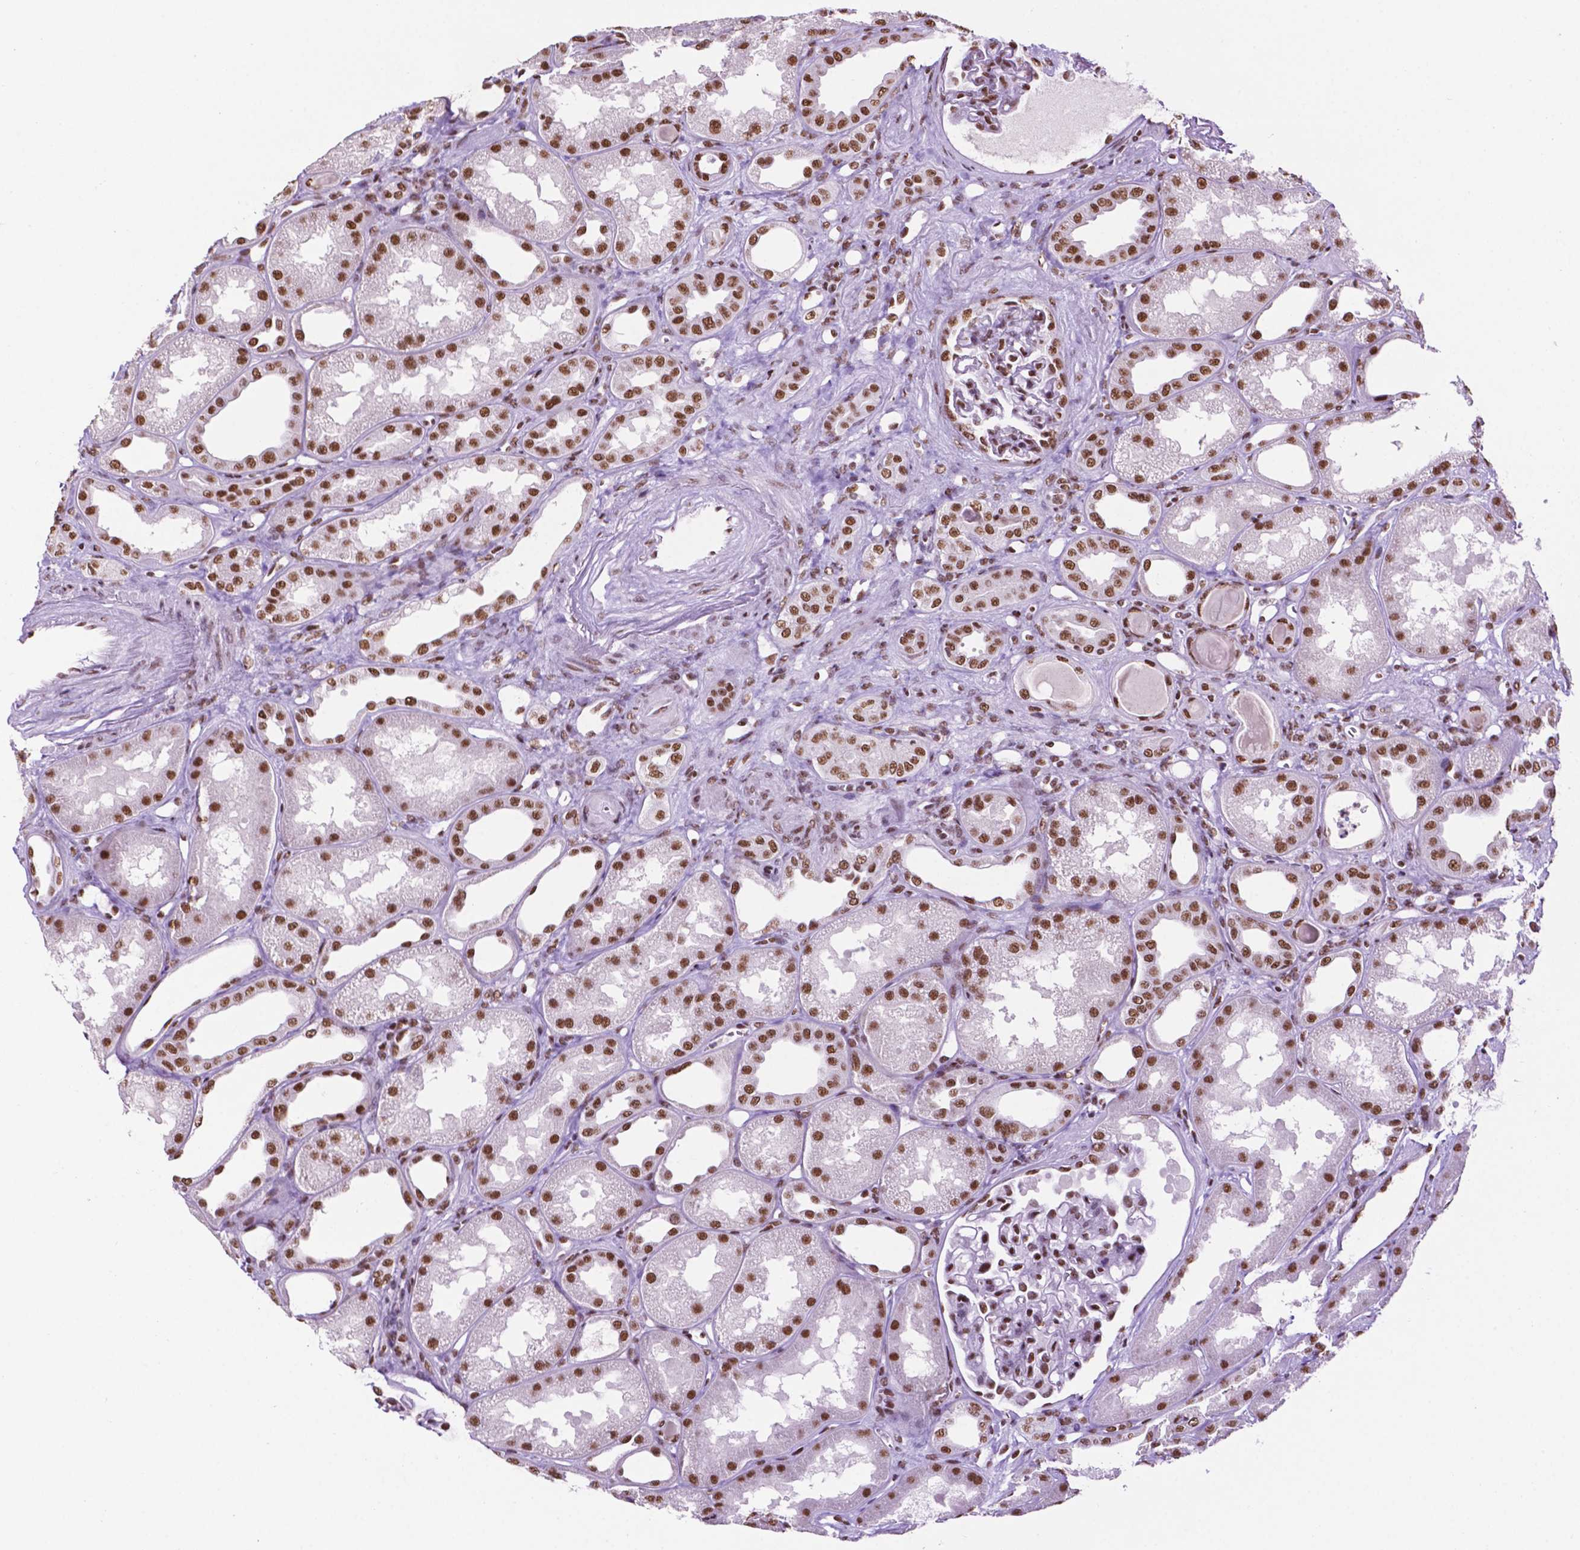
{"staining": {"intensity": "moderate", "quantity": "25%-75%", "location": "nuclear"}, "tissue": "kidney", "cell_type": "Cells in glomeruli", "image_type": "normal", "snomed": [{"axis": "morphology", "description": "Normal tissue, NOS"}, {"axis": "topography", "description": "Kidney"}], "caption": "Immunohistochemical staining of normal kidney demonstrates 25%-75% levels of moderate nuclear protein staining in approximately 25%-75% of cells in glomeruli.", "gene": "CCAR2", "patient": {"sex": "male", "age": 61}}